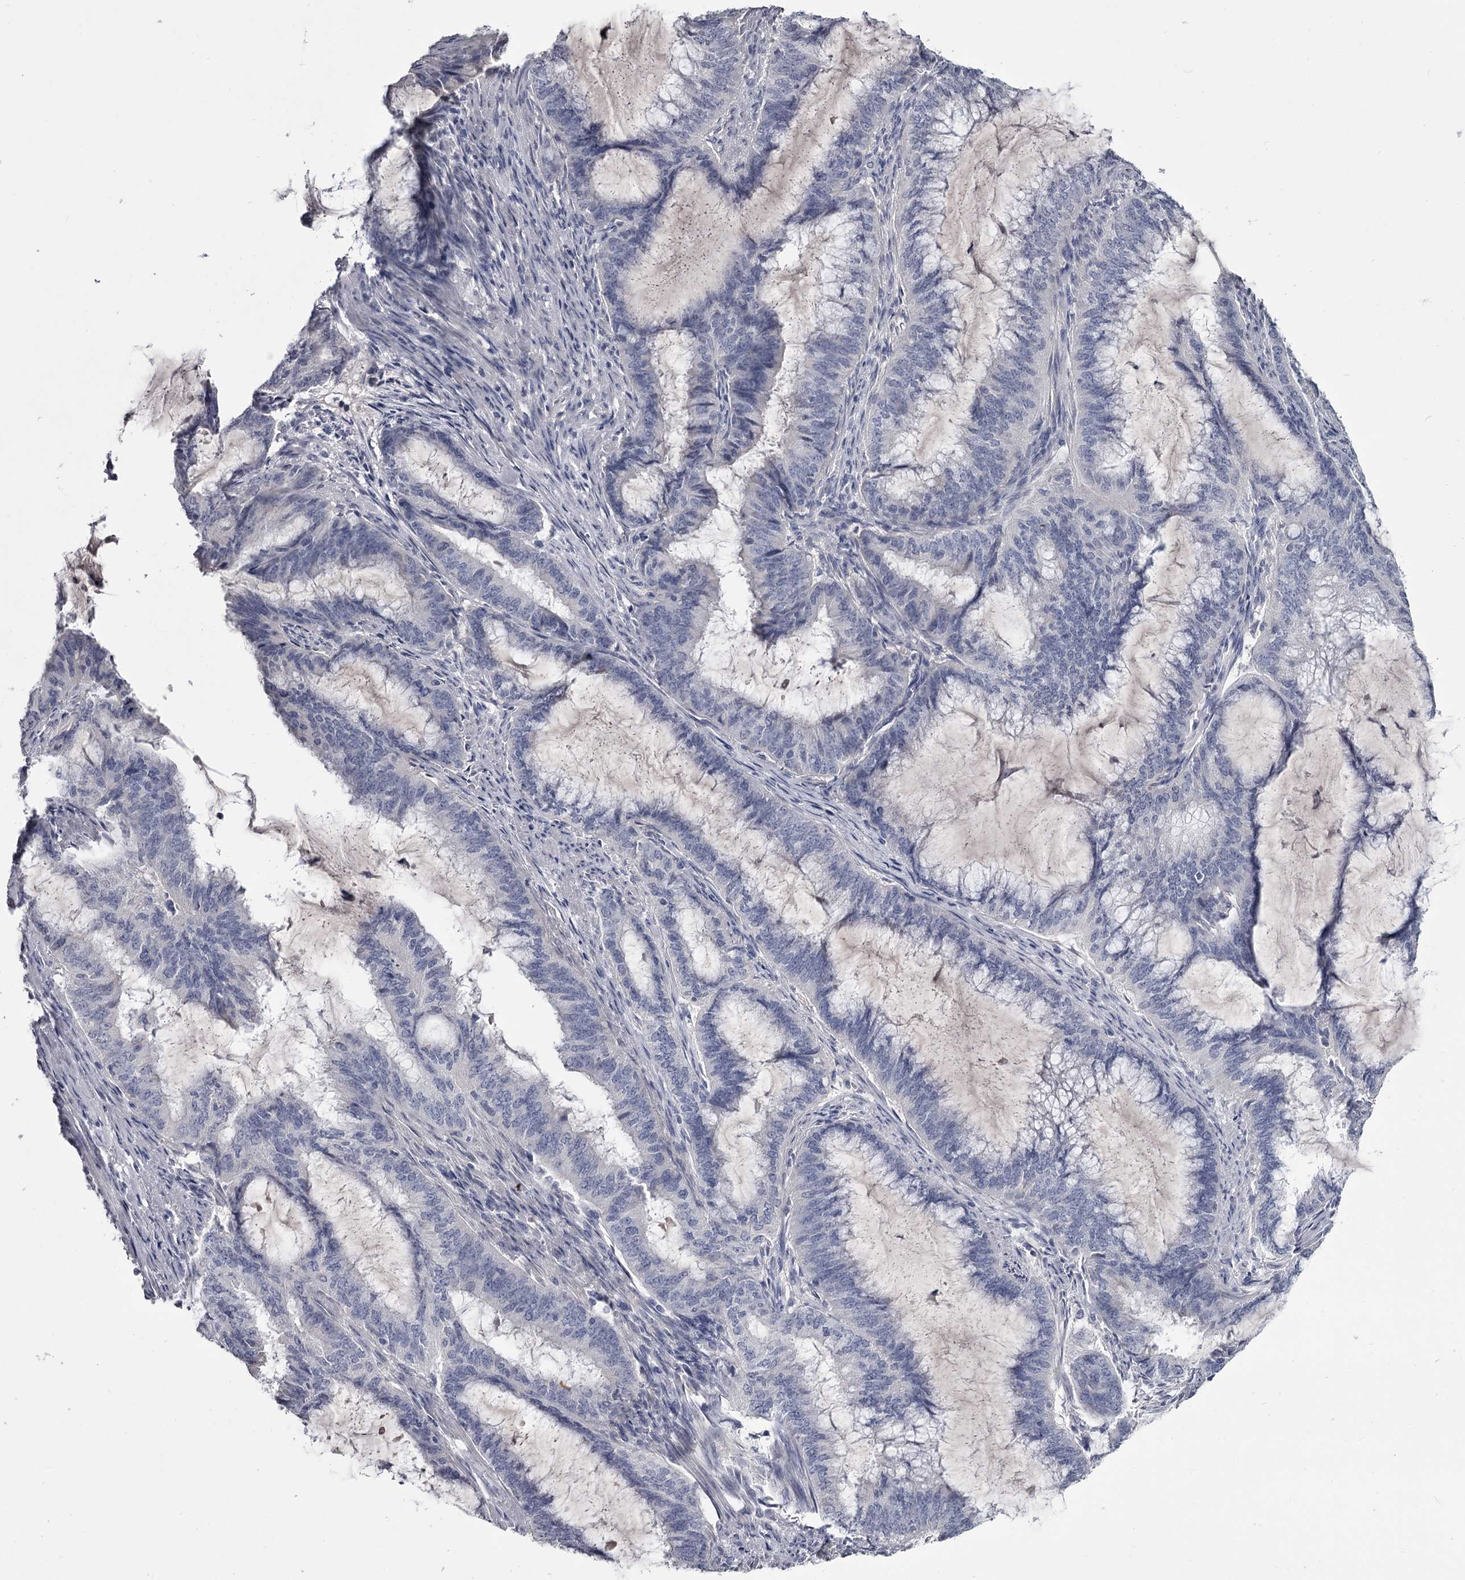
{"staining": {"intensity": "negative", "quantity": "none", "location": "none"}, "tissue": "endometrial cancer", "cell_type": "Tumor cells", "image_type": "cancer", "snomed": [{"axis": "morphology", "description": "Adenocarcinoma, NOS"}, {"axis": "topography", "description": "Endometrium"}], "caption": "Immunohistochemistry (IHC) of endometrial adenocarcinoma demonstrates no expression in tumor cells.", "gene": "DAO", "patient": {"sex": "female", "age": 51}}